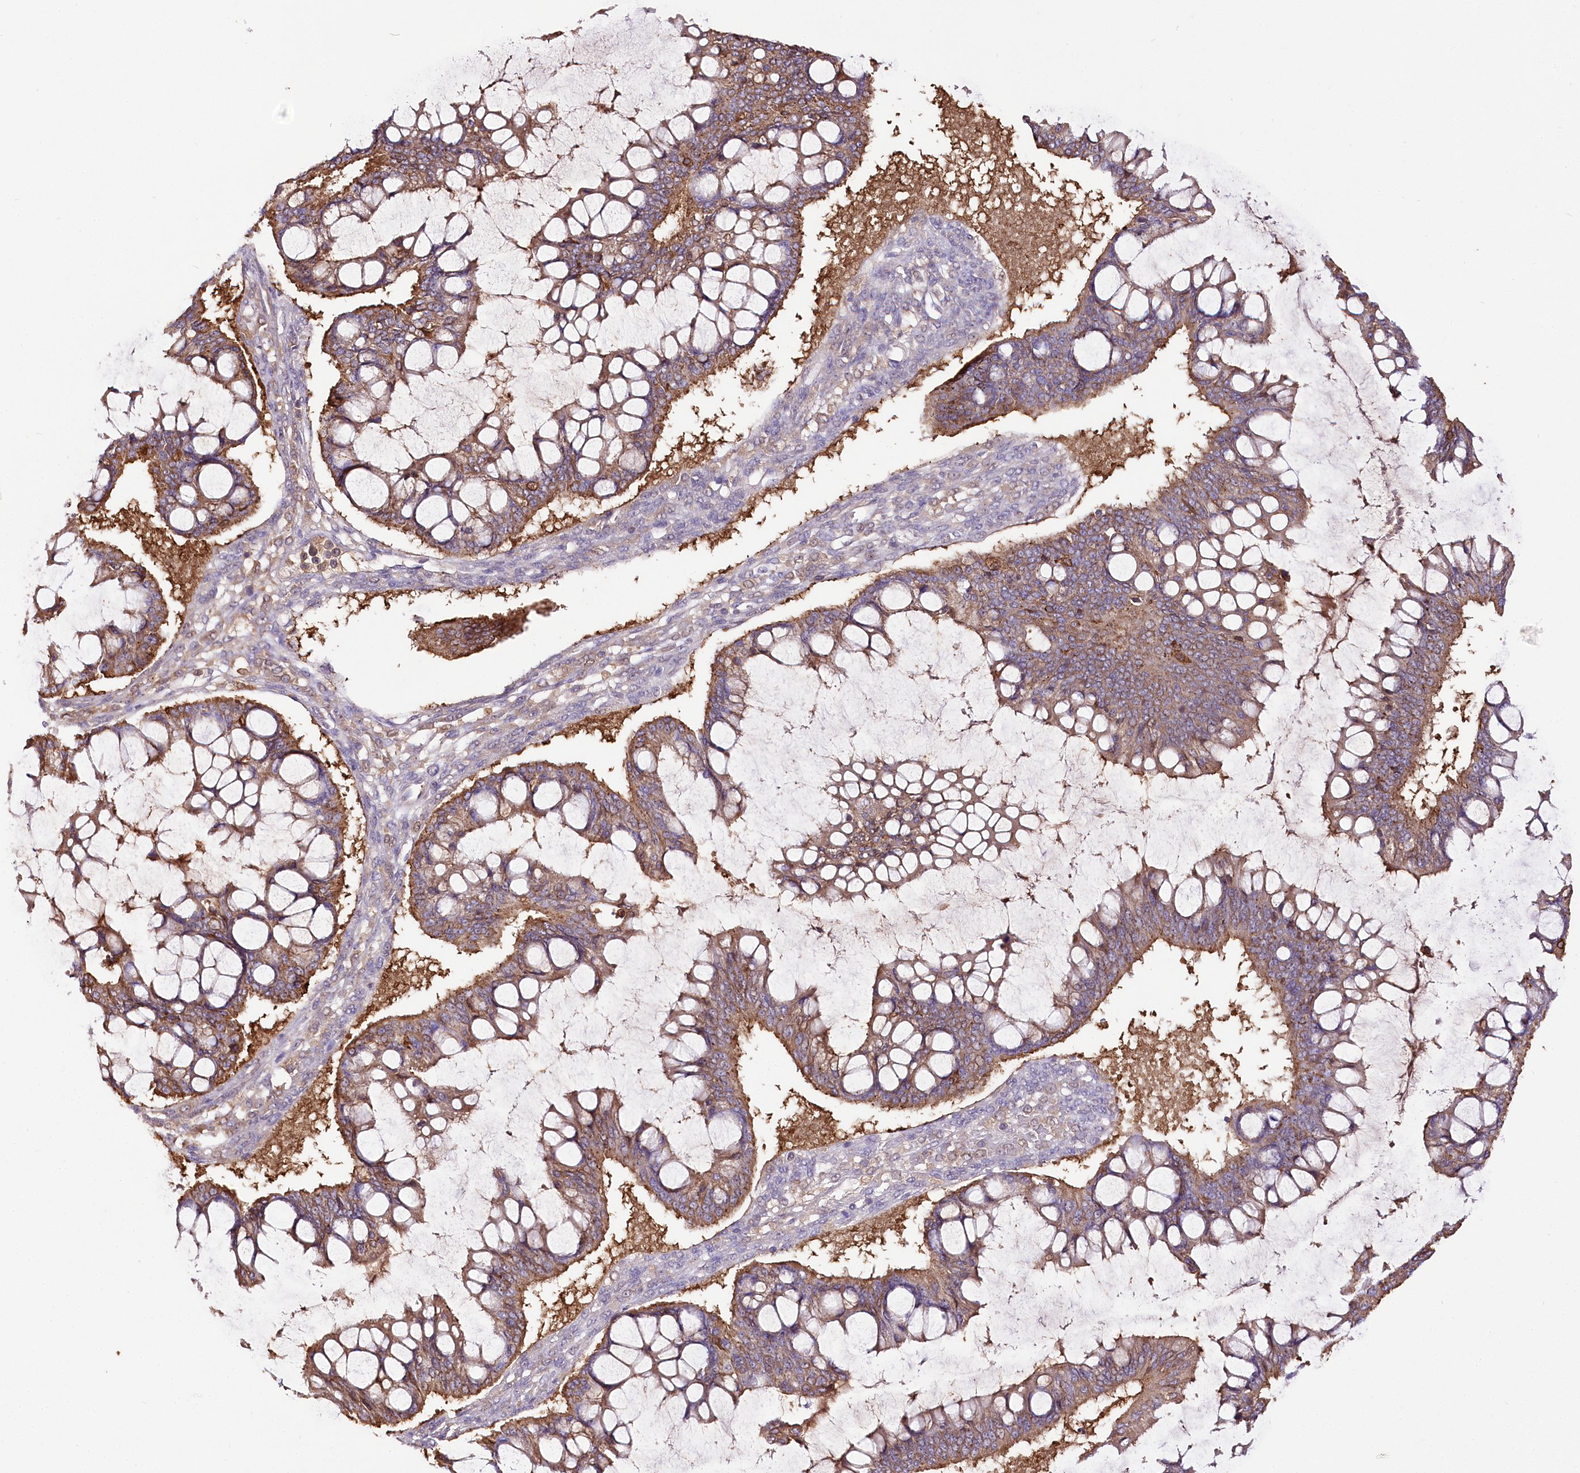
{"staining": {"intensity": "moderate", "quantity": ">75%", "location": "cytoplasmic/membranous"}, "tissue": "ovarian cancer", "cell_type": "Tumor cells", "image_type": "cancer", "snomed": [{"axis": "morphology", "description": "Cystadenocarcinoma, mucinous, NOS"}, {"axis": "topography", "description": "Ovary"}], "caption": "Immunohistochemistry (IHC) micrograph of neoplastic tissue: human ovarian cancer (mucinous cystadenocarcinoma) stained using immunohistochemistry (IHC) displays medium levels of moderate protein expression localized specifically in the cytoplasmic/membranous of tumor cells, appearing as a cytoplasmic/membranous brown color.", "gene": "UGP2", "patient": {"sex": "female", "age": 73}}